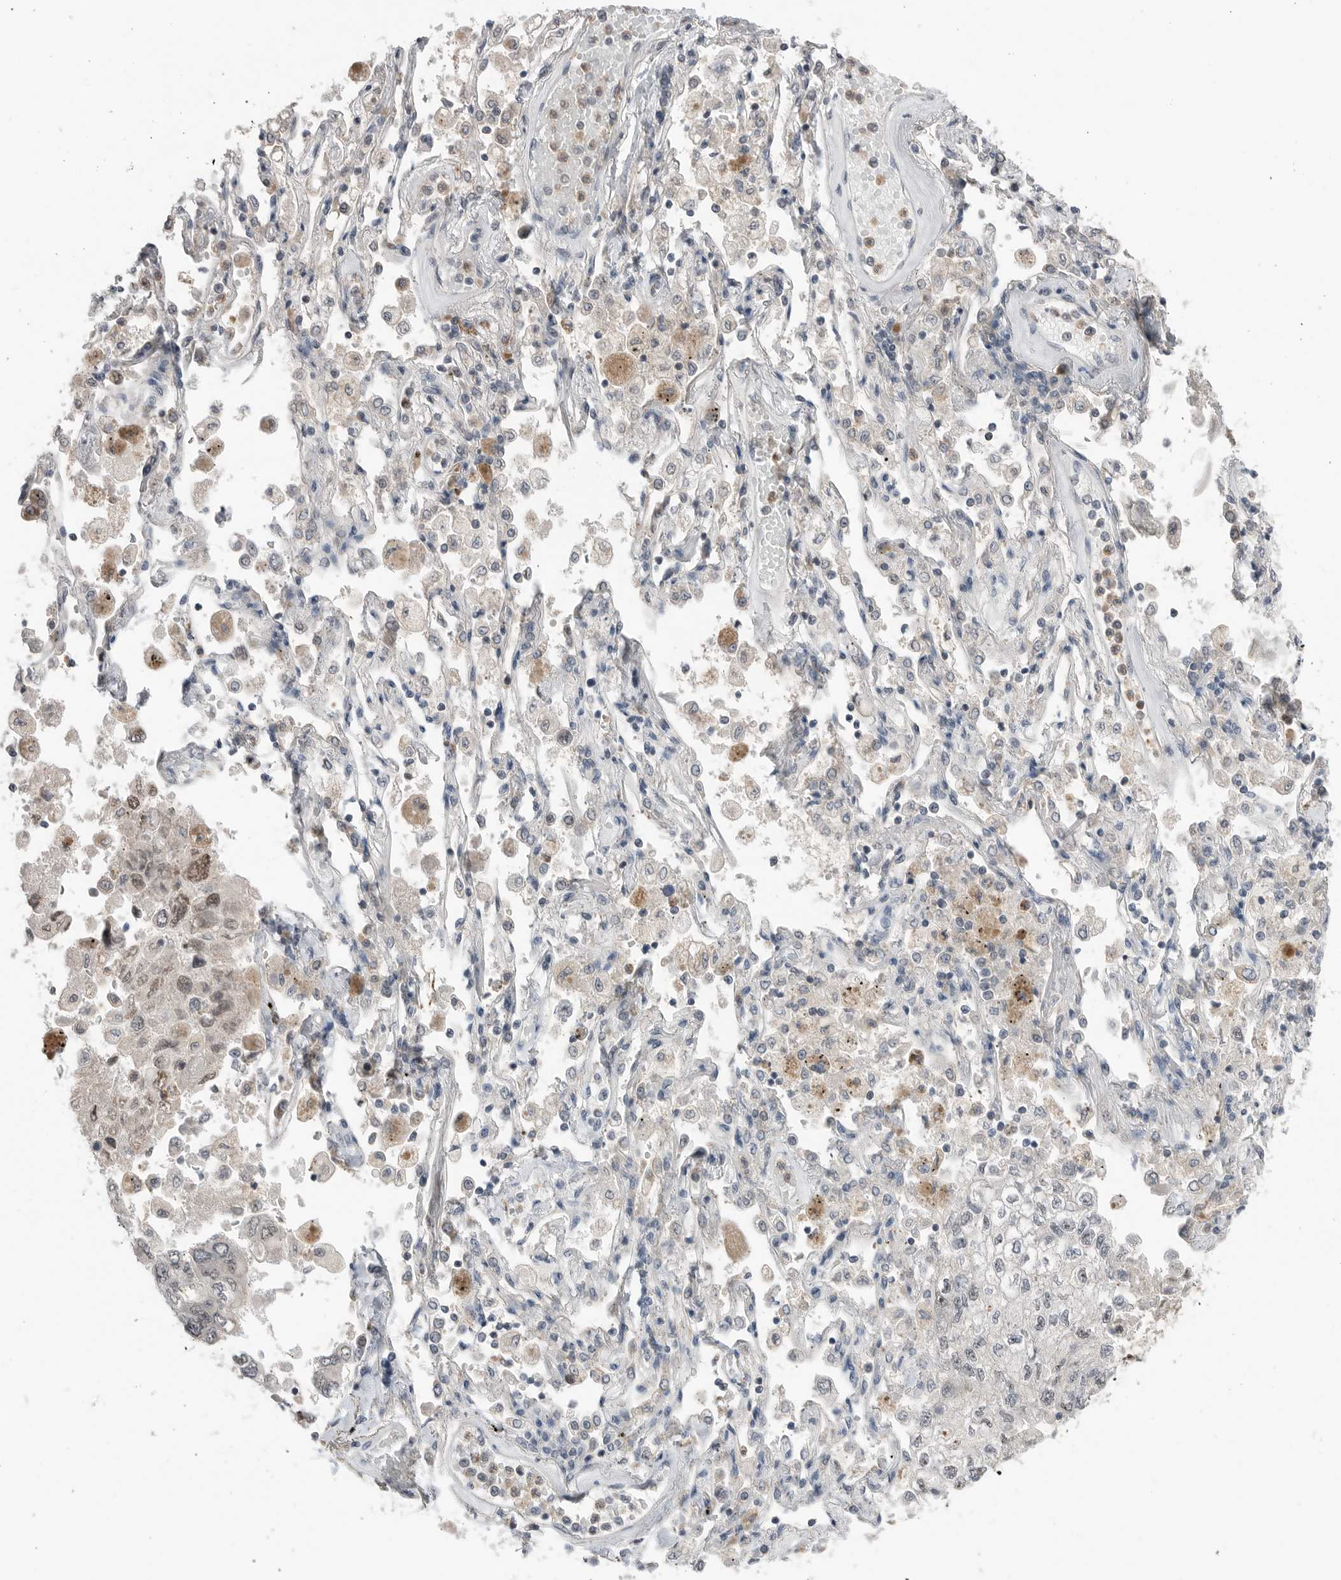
{"staining": {"intensity": "weak", "quantity": "<25%", "location": "nuclear"}, "tissue": "lung cancer", "cell_type": "Tumor cells", "image_type": "cancer", "snomed": [{"axis": "morphology", "description": "Adenocarcinoma, NOS"}, {"axis": "topography", "description": "Lung"}], "caption": "IHC image of human lung adenocarcinoma stained for a protein (brown), which shows no positivity in tumor cells.", "gene": "NTAQ1", "patient": {"sex": "male", "age": 63}}